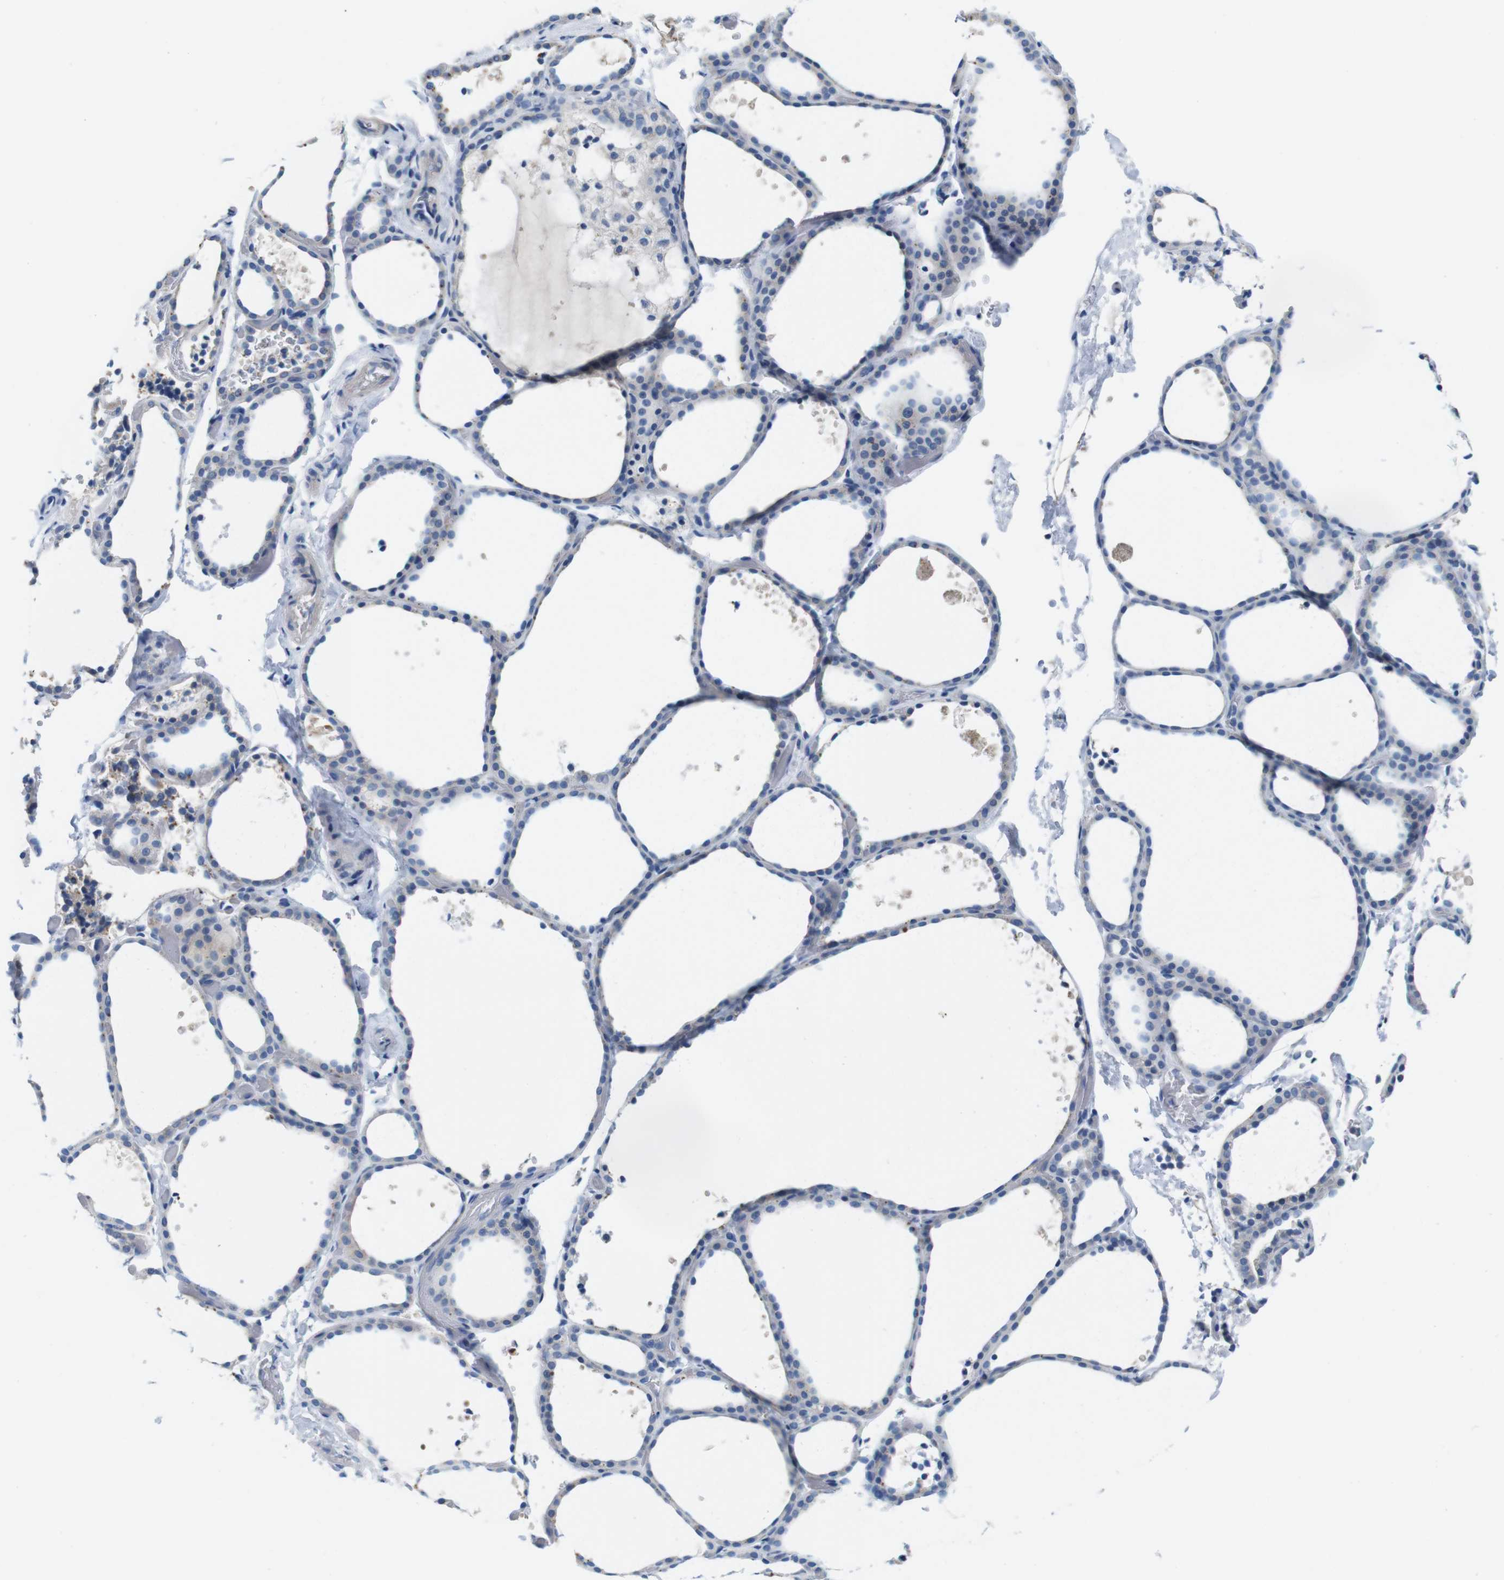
{"staining": {"intensity": "negative", "quantity": "none", "location": "none"}, "tissue": "thyroid gland", "cell_type": "Glandular cells", "image_type": "normal", "snomed": [{"axis": "morphology", "description": "Normal tissue, NOS"}, {"axis": "topography", "description": "Thyroid gland"}], "caption": "IHC histopathology image of unremarkable thyroid gland stained for a protein (brown), which shows no expression in glandular cells.", "gene": "IGSF8", "patient": {"sex": "female", "age": 44}}